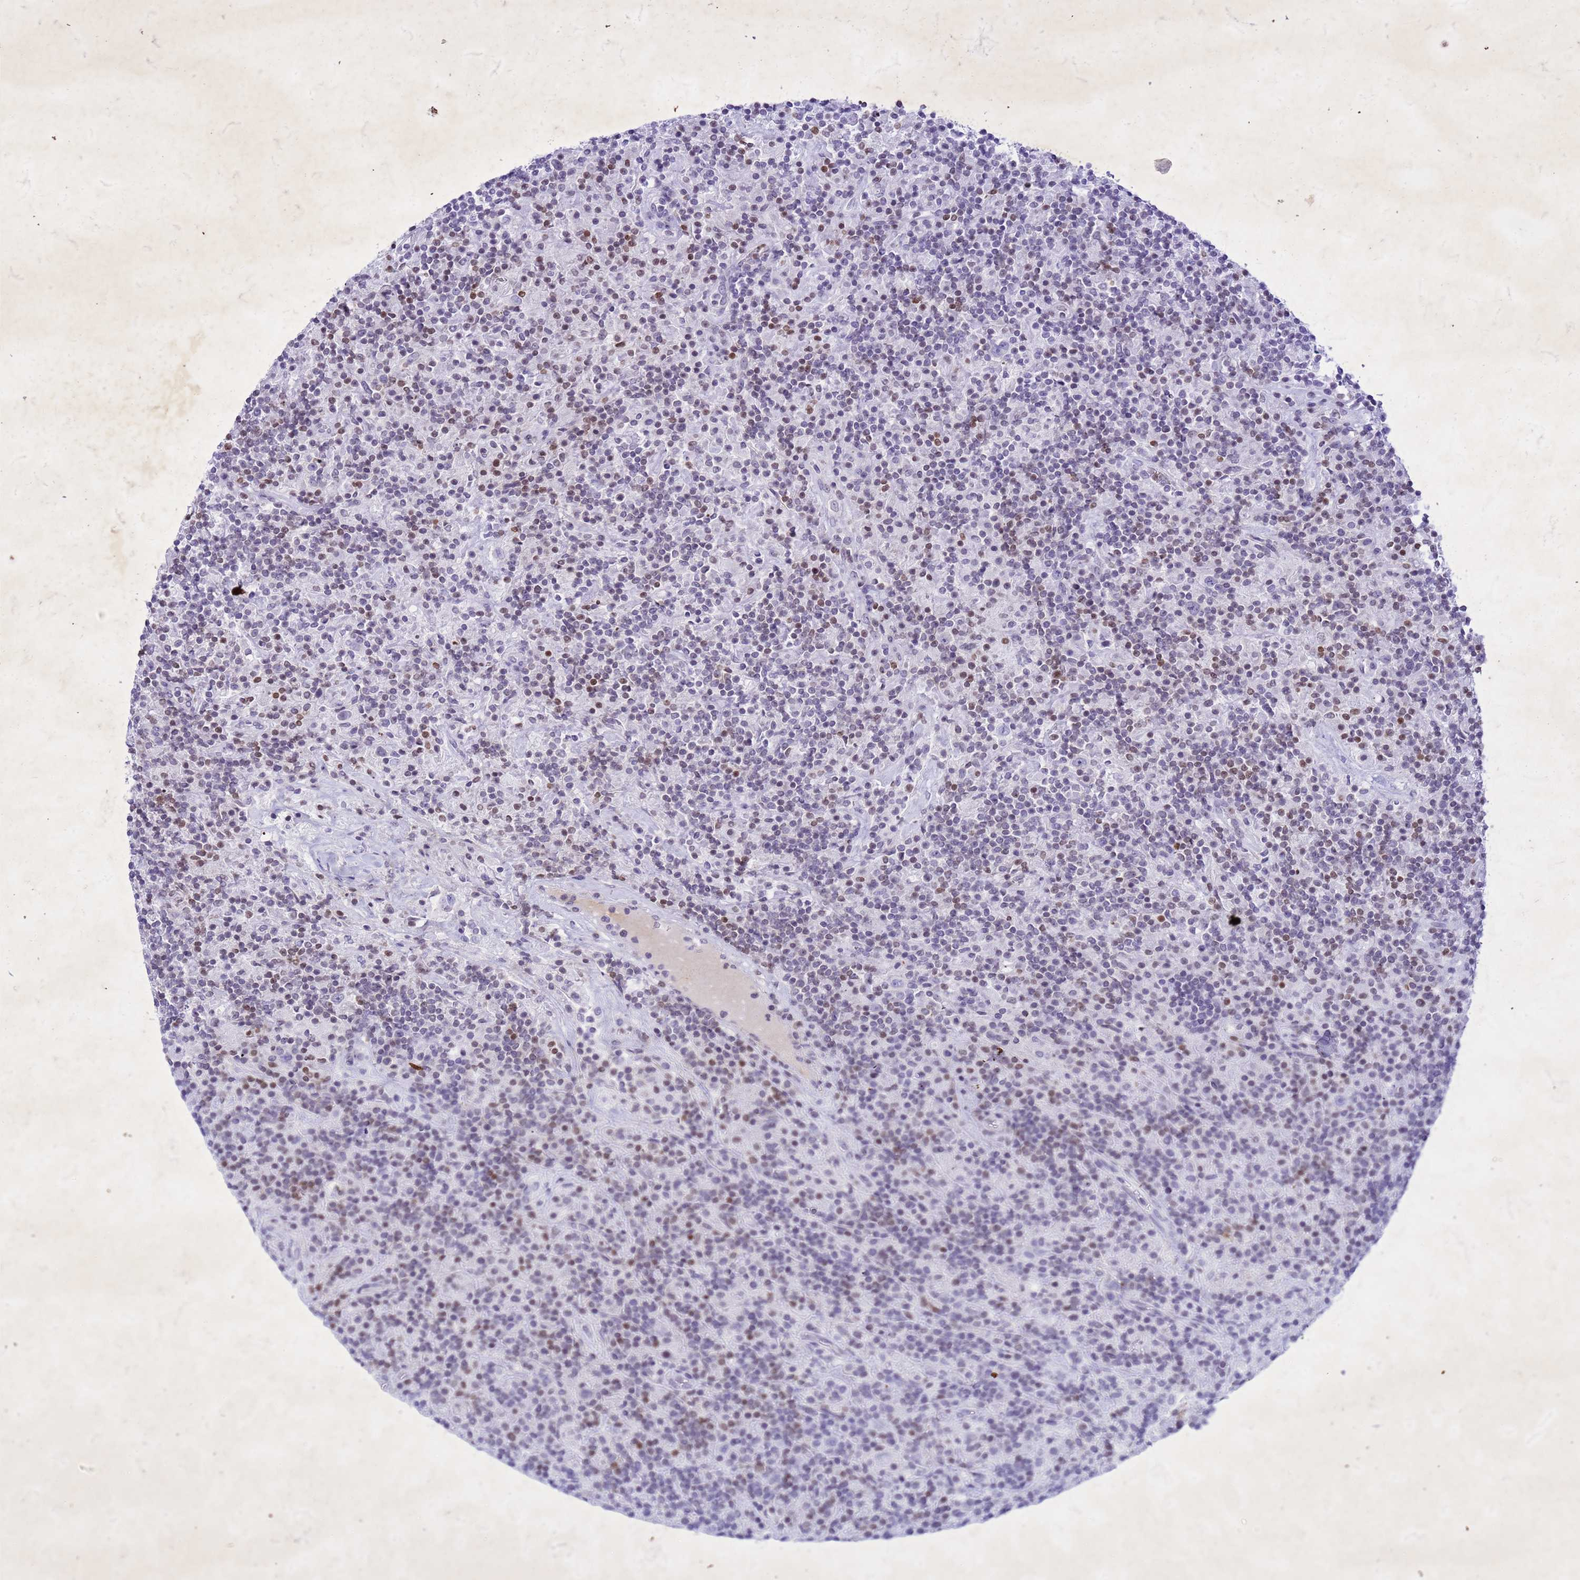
{"staining": {"intensity": "negative", "quantity": "none", "location": "none"}, "tissue": "lymphoma", "cell_type": "Tumor cells", "image_type": "cancer", "snomed": [{"axis": "morphology", "description": "Hodgkin's disease, NOS"}, {"axis": "topography", "description": "Lymph node"}], "caption": "IHC histopathology image of neoplastic tissue: human Hodgkin's disease stained with DAB (3,3'-diaminobenzidine) shows no significant protein expression in tumor cells.", "gene": "COPS9", "patient": {"sex": "male", "age": 70}}